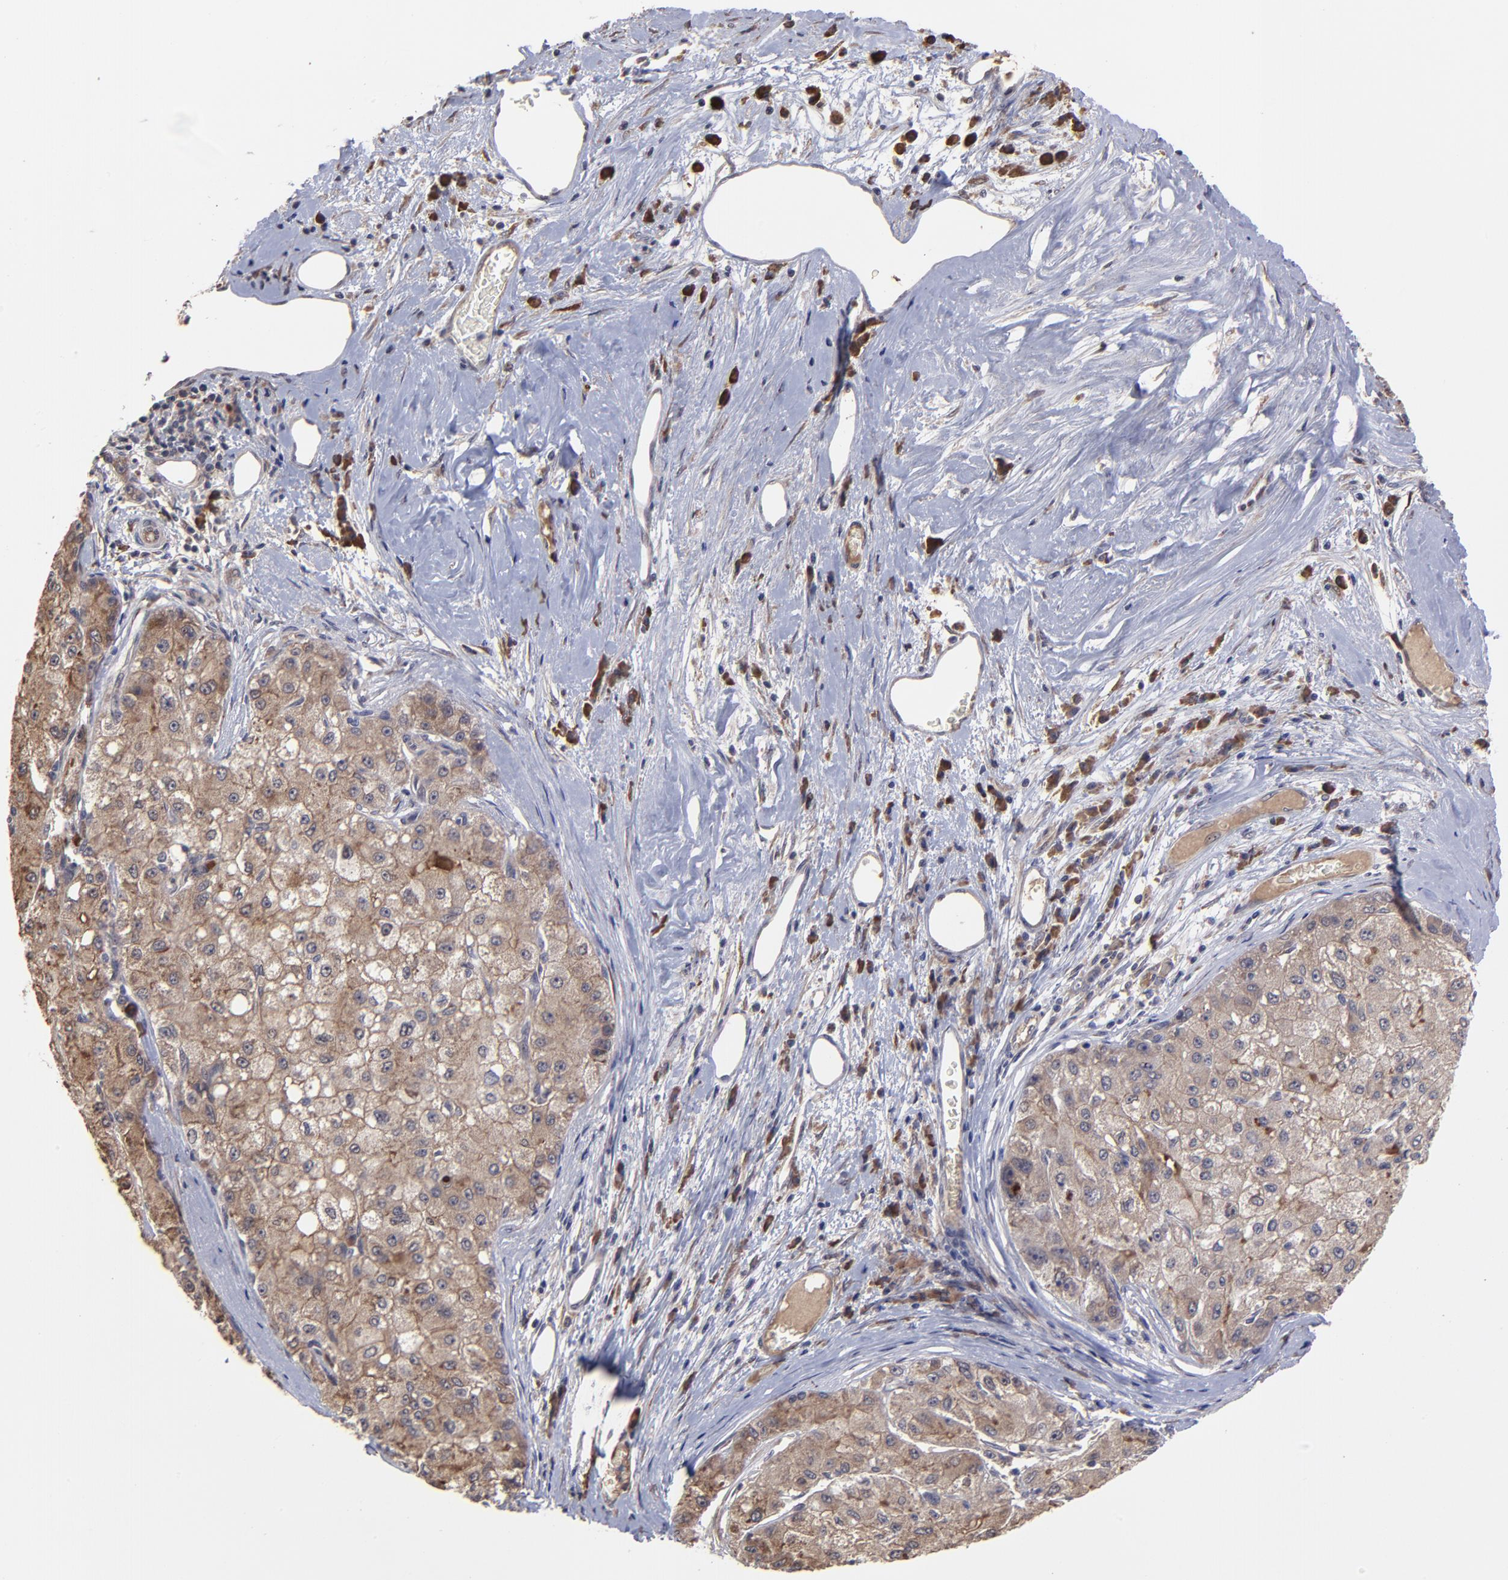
{"staining": {"intensity": "moderate", "quantity": ">75%", "location": "cytoplasmic/membranous"}, "tissue": "liver cancer", "cell_type": "Tumor cells", "image_type": "cancer", "snomed": [{"axis": "morphology", "description": "Carcinoma, Hepatocellular, NOS"}, {"axis": "topography", "description": "Liver"}], "caption": "The micrograph shows immunohistochemical staining of liver cancer (hepatocellular carcinoma). There is moderate cytoplasmic/membranous staining is present in about >75% of tumor cells.", "gene": "CHL1", "patient": {"sex": "male", "age": 80}}